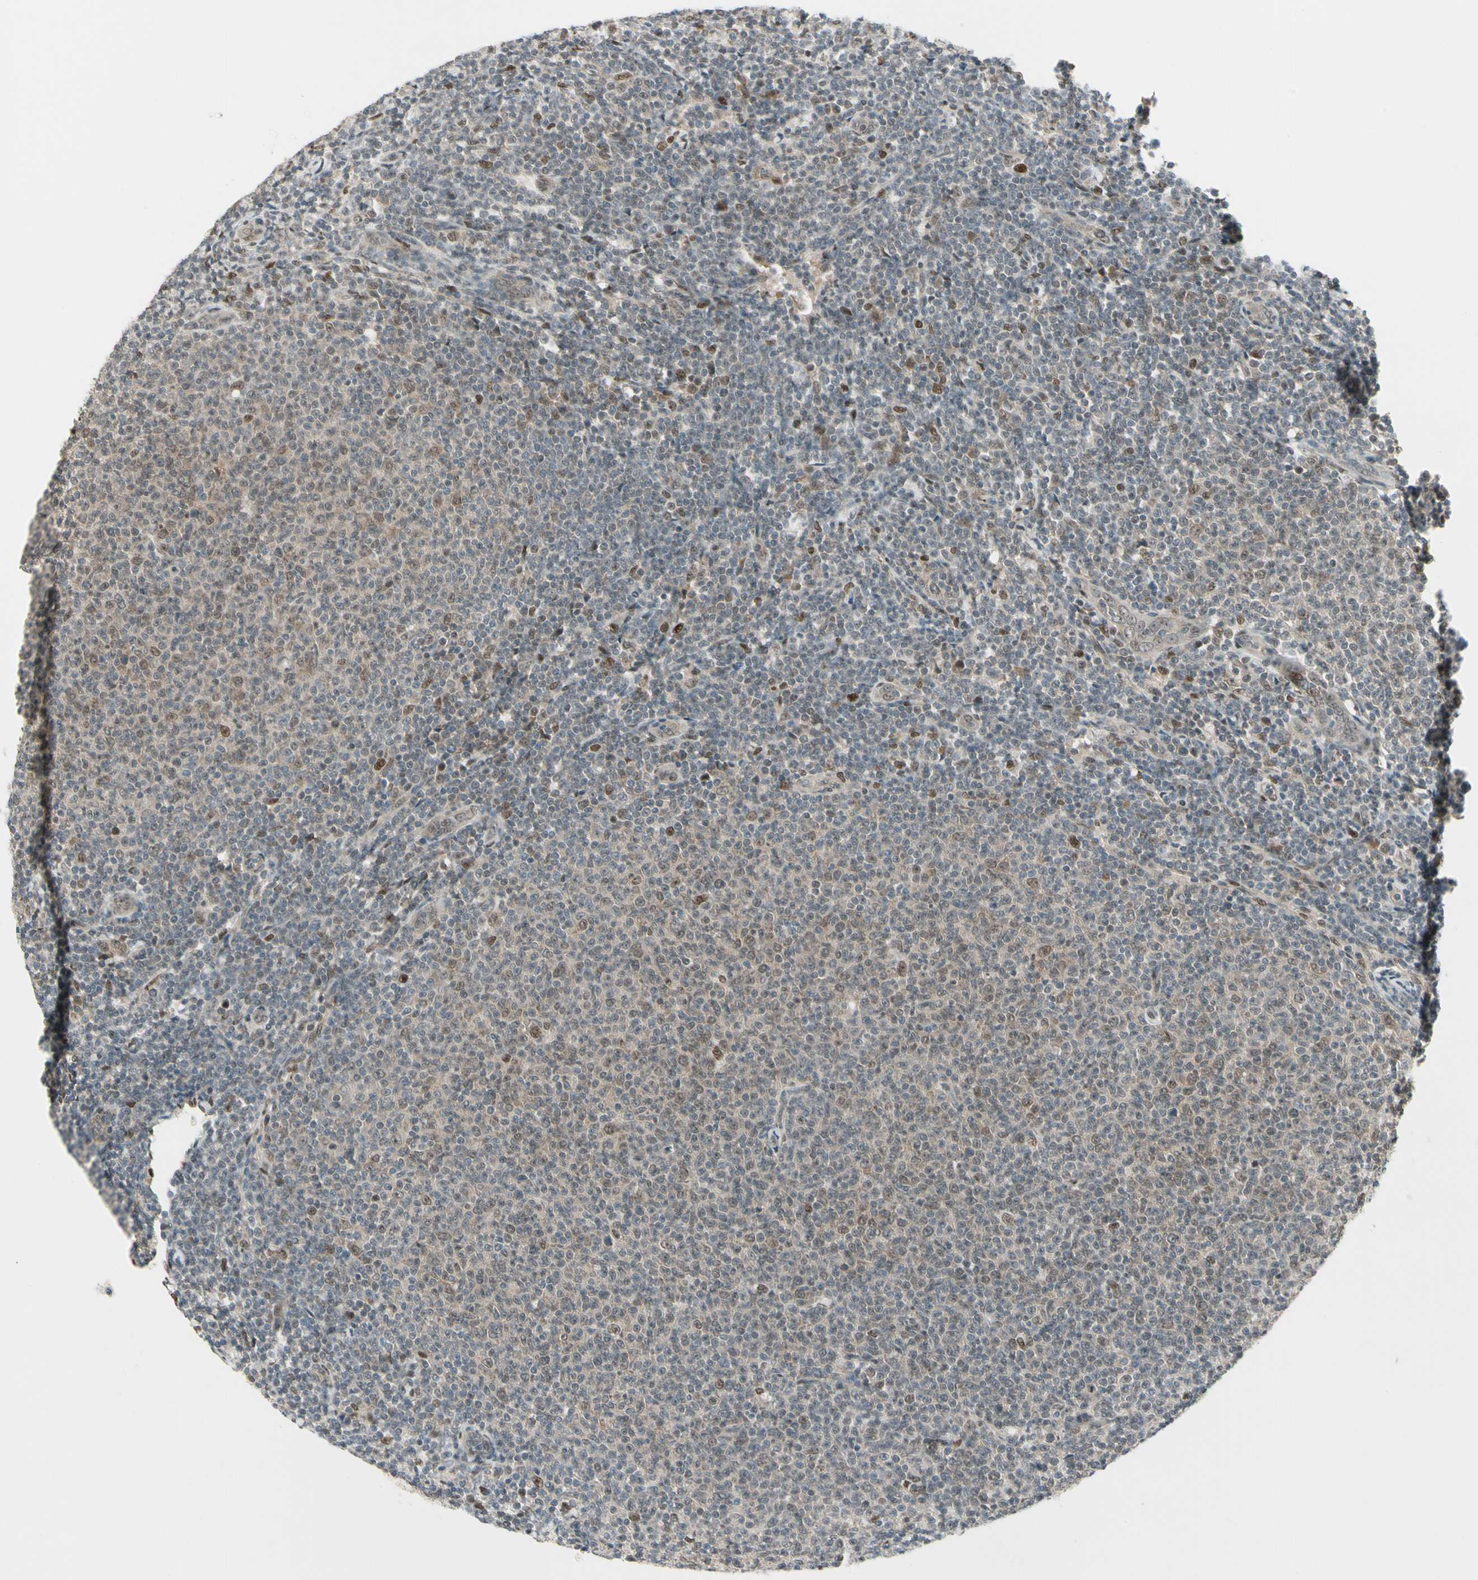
{"staining": {"intensity": "moderate", "quantity": "25%-75%", "location": "nuclear"}, "tissue": "lymphoma", "cell_type": "Tumor cells", "image_type": "cancer", "snomed": [{"axis": "morphology", "description": "Malignant lymphoma, non-Hodgkin's type, Low grade"}, {"axis": "topography", "description": "Lymph node"}], "caption": "Low-grade malignant lymphoma, non-Hodgkin's type was stained to show a protein in brown. There is medium levels of moderate nuclear positivity in approximately 25%-75% of tumor cells.", "gene": "GTF3A", "patient": {"sex": "male", "age": 66}}